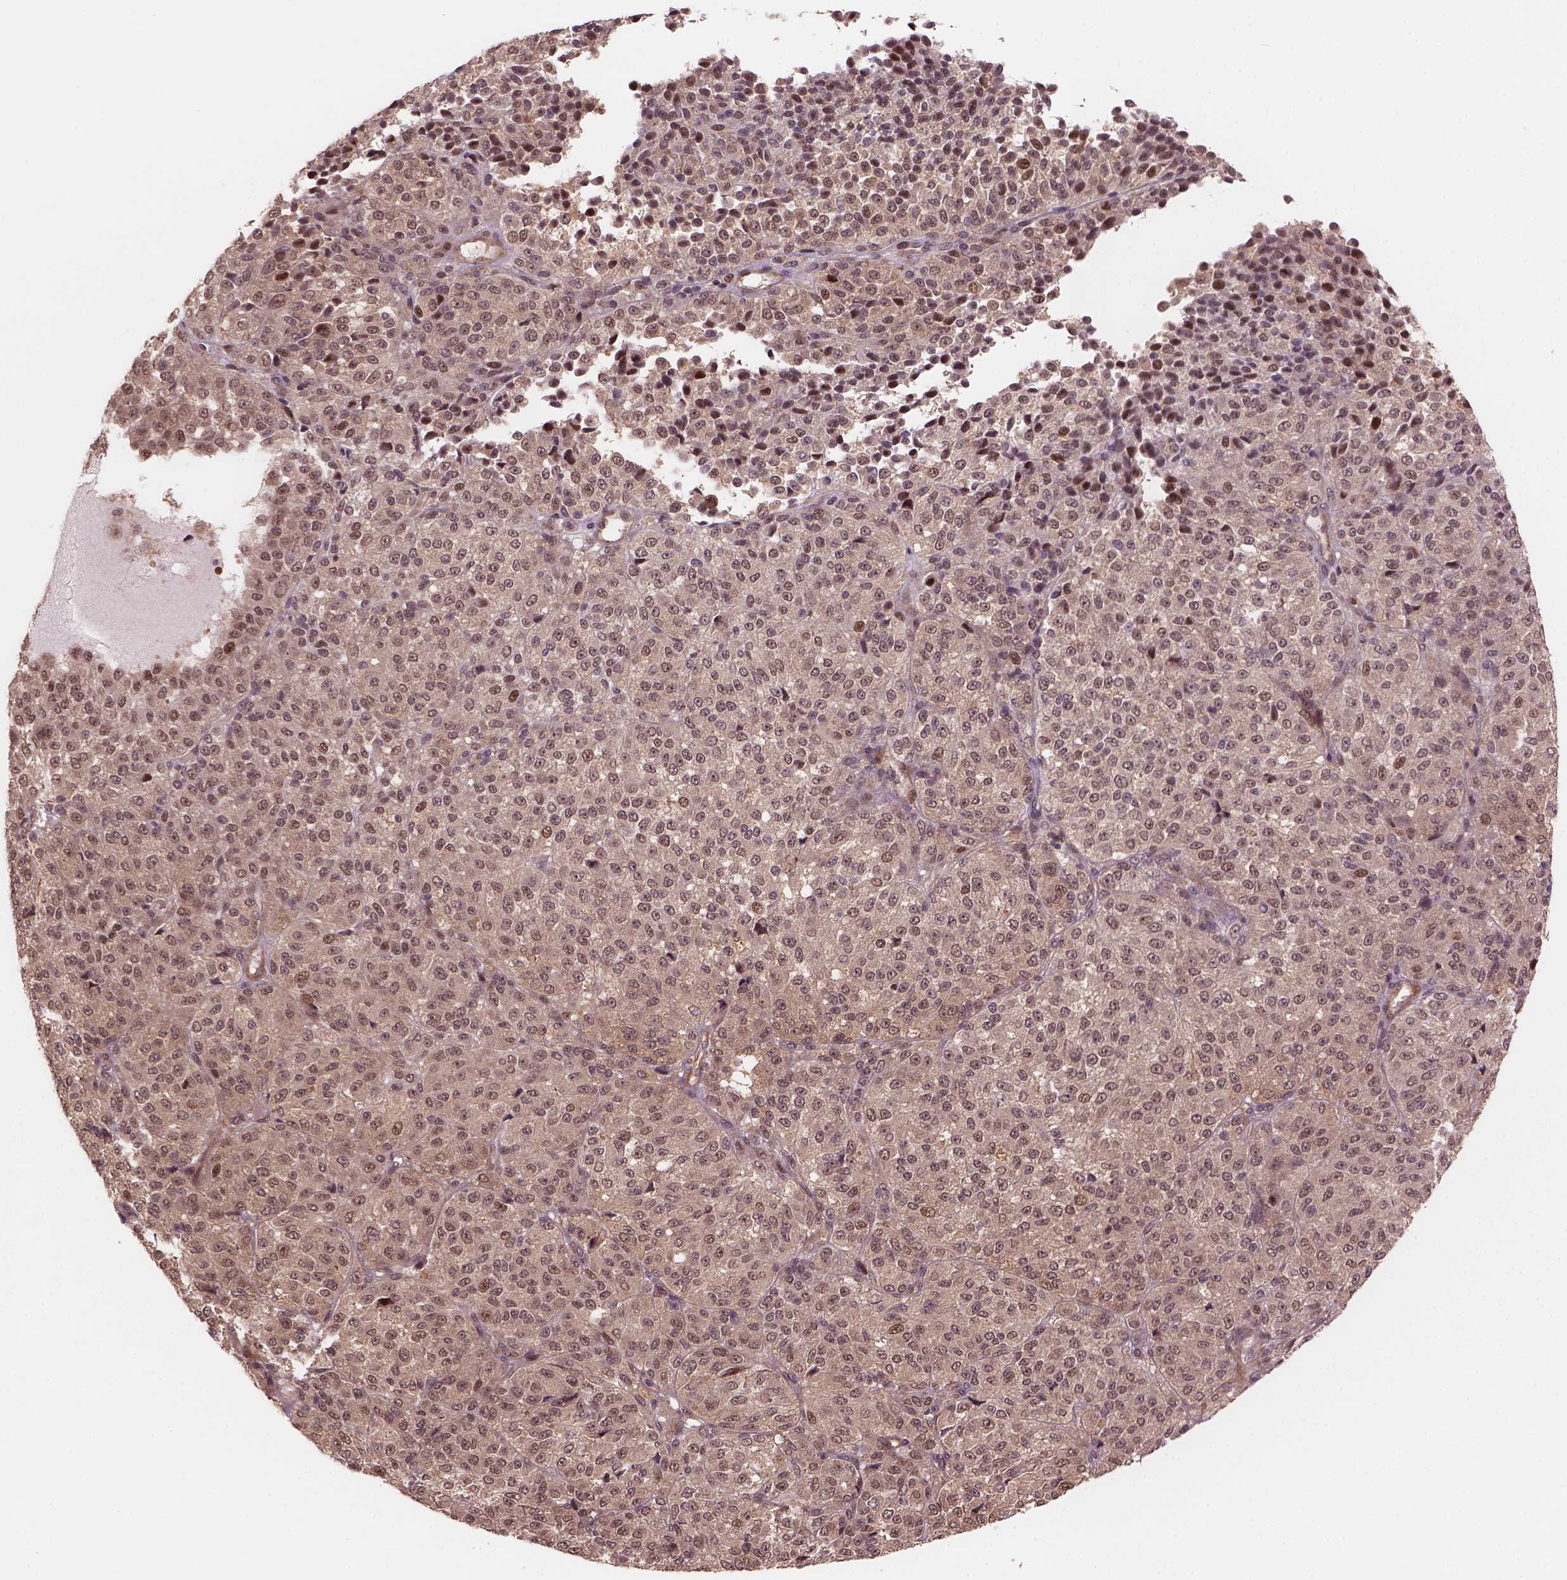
{"staining": {"intensity": "moderate", "quantity": "<25%", "location": "cytoplasmic/membranous,nuclear"}, "tissue": "melanoma", "cell_type": "Tumor cells", "image_type": "cancer", "snomed": [{"axis": "morphology", "description": "Malignant melanoma, Metastatic site"}, {"axis": "topography", "description": "Brain"}], "caption": "A histopathology image of malignant melanoma (metastatic site) stained for a protein reveals moderate cytoplasmic/membranous and nuclear brown staining in tumor cells.", "gene": "PSMD11", "patient": {"sex": "female", "age": 56}}